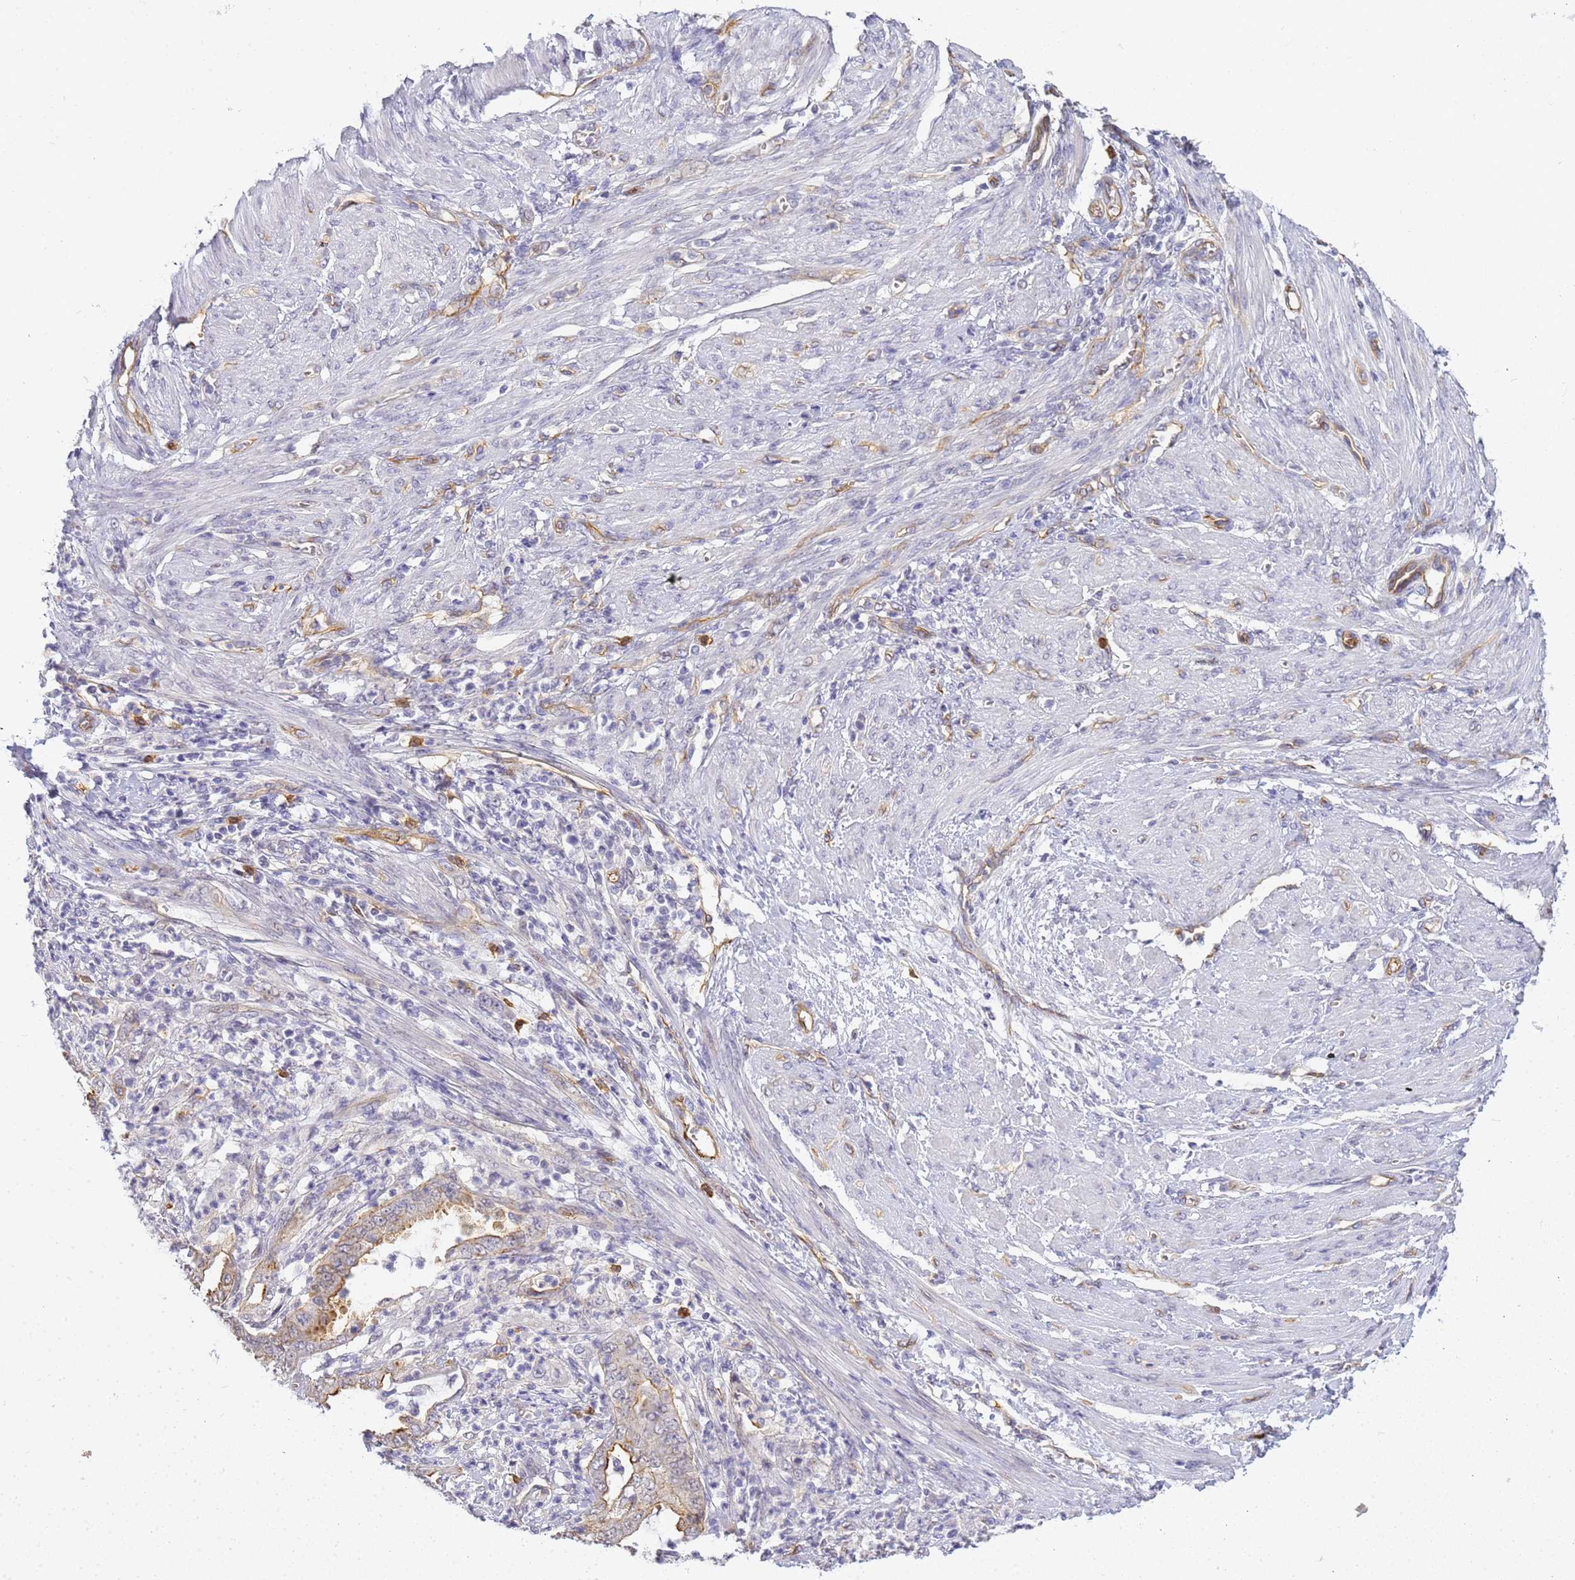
{"staining": {"intensity": "weak", "quantity": "<25%", "location": "cytoplasmic/membranous"}, "tissue": "endometrial cancer", "cell_type": "Tumor cells", "image_type": "cancer", "snomed": [{"axis": "morphology", "description": "Adenocarcinoma, NOS"}, {"axis": "topography", "description": "Endometrium"}], "caption": "Immunohistochemical staining of human endometrial cancer (adenocarcinoma) shows no significant staining in tumor cells. (Brightfield microscopy of DAB (3,3'-diaminobenzidine) immunohistochemistry (IHC) at high magnification).", "gene": "GON4L", "patient": {"sex": "female", "age": 51}}